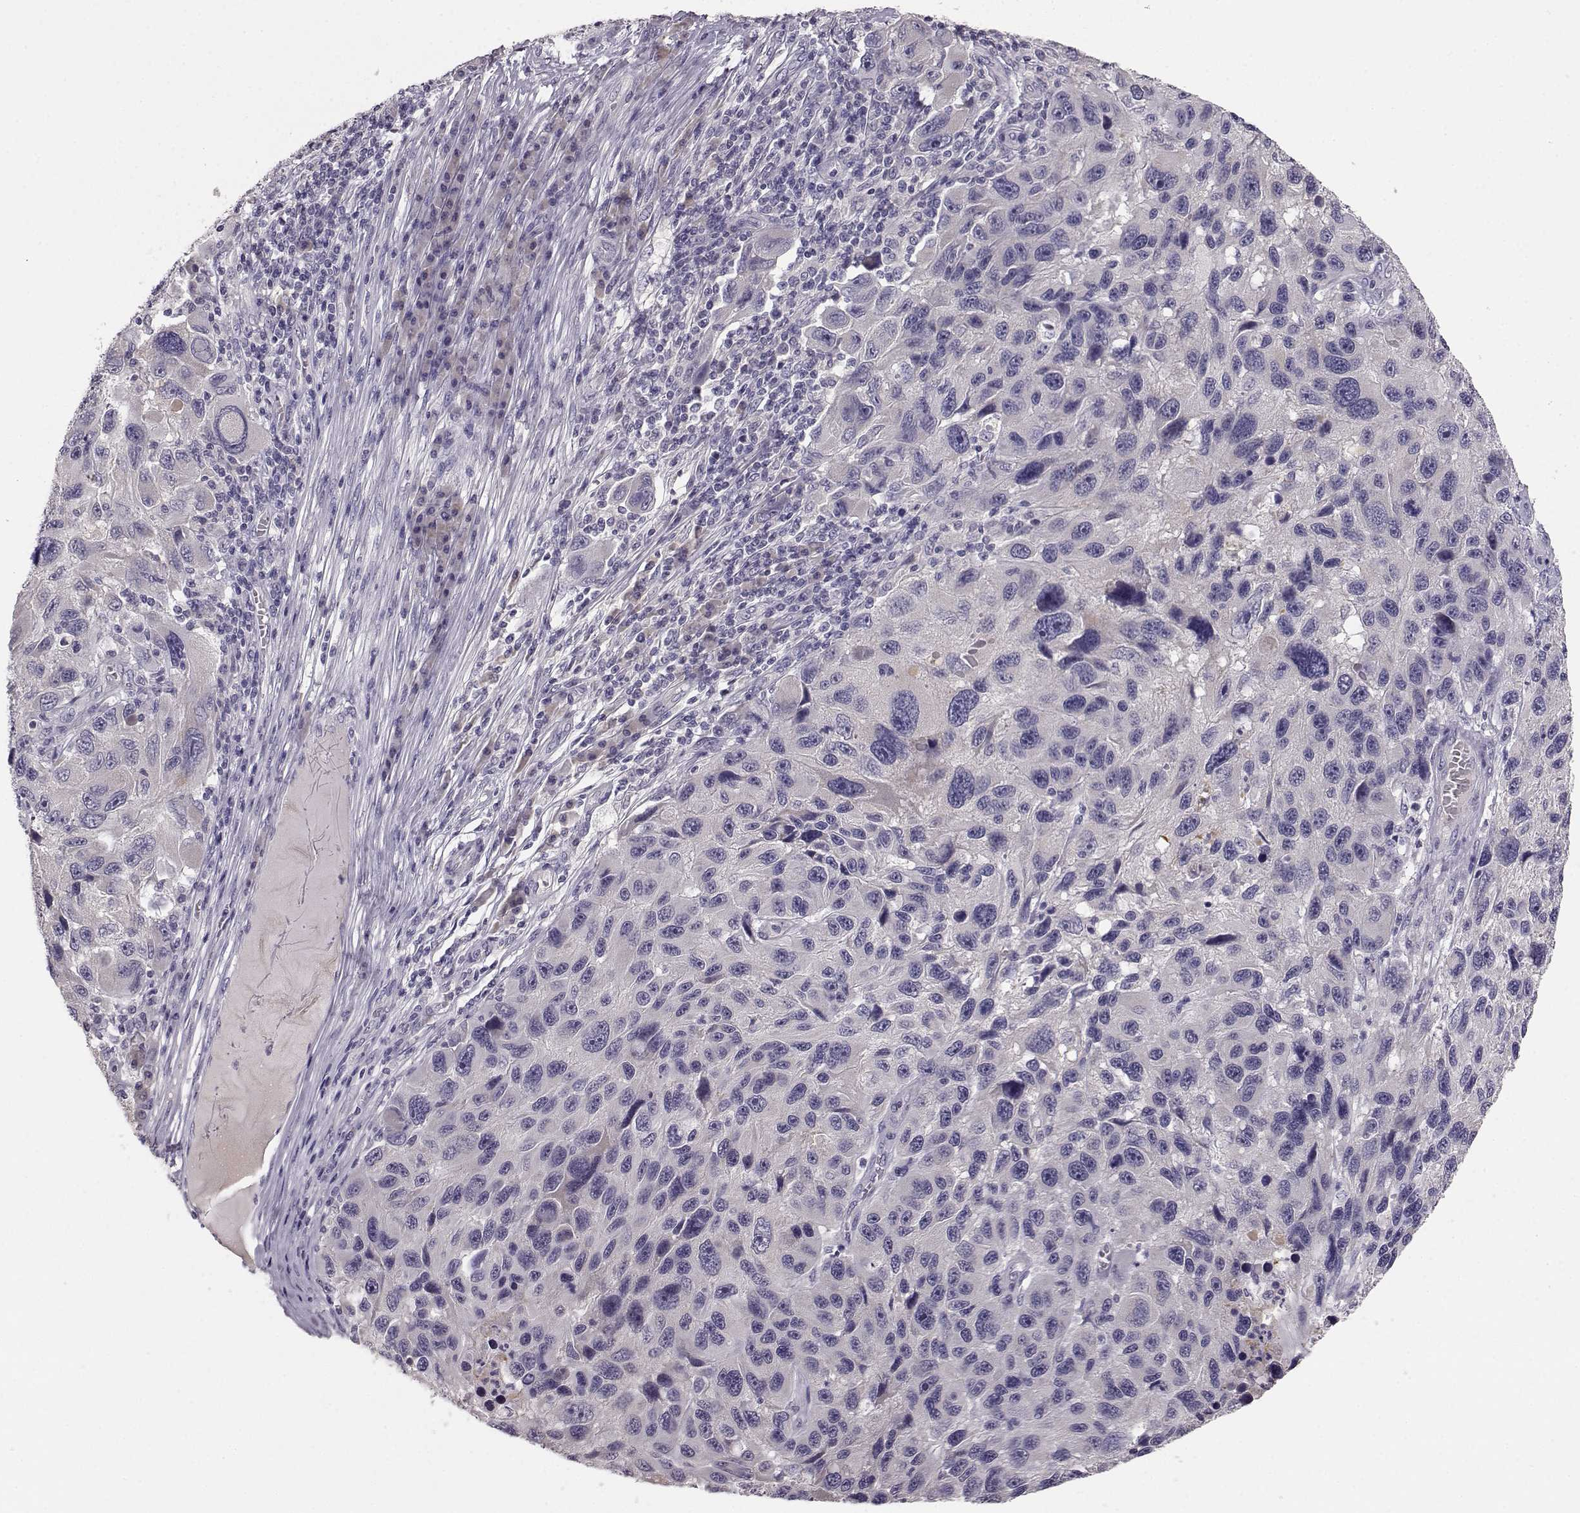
{"staining": {"intensity": "negative", "quantity": "none", "location": "none"}, "tissue": "melanoma", "cell_type": "Tumor cells", "image_type": "cancer", "snomed": [{"axis": "morphology", "description": "Malignant melanoma, NOS"}, {"axis": "topography", "description": "Skin"}], "caption": "An immunohistochemistry histopathology image of malignant melanoma is shown. There is no staining in tumor cells of malignant melanoma.", "gene": "BFSP2", "patient": {"sex": "male", "age": 53}}